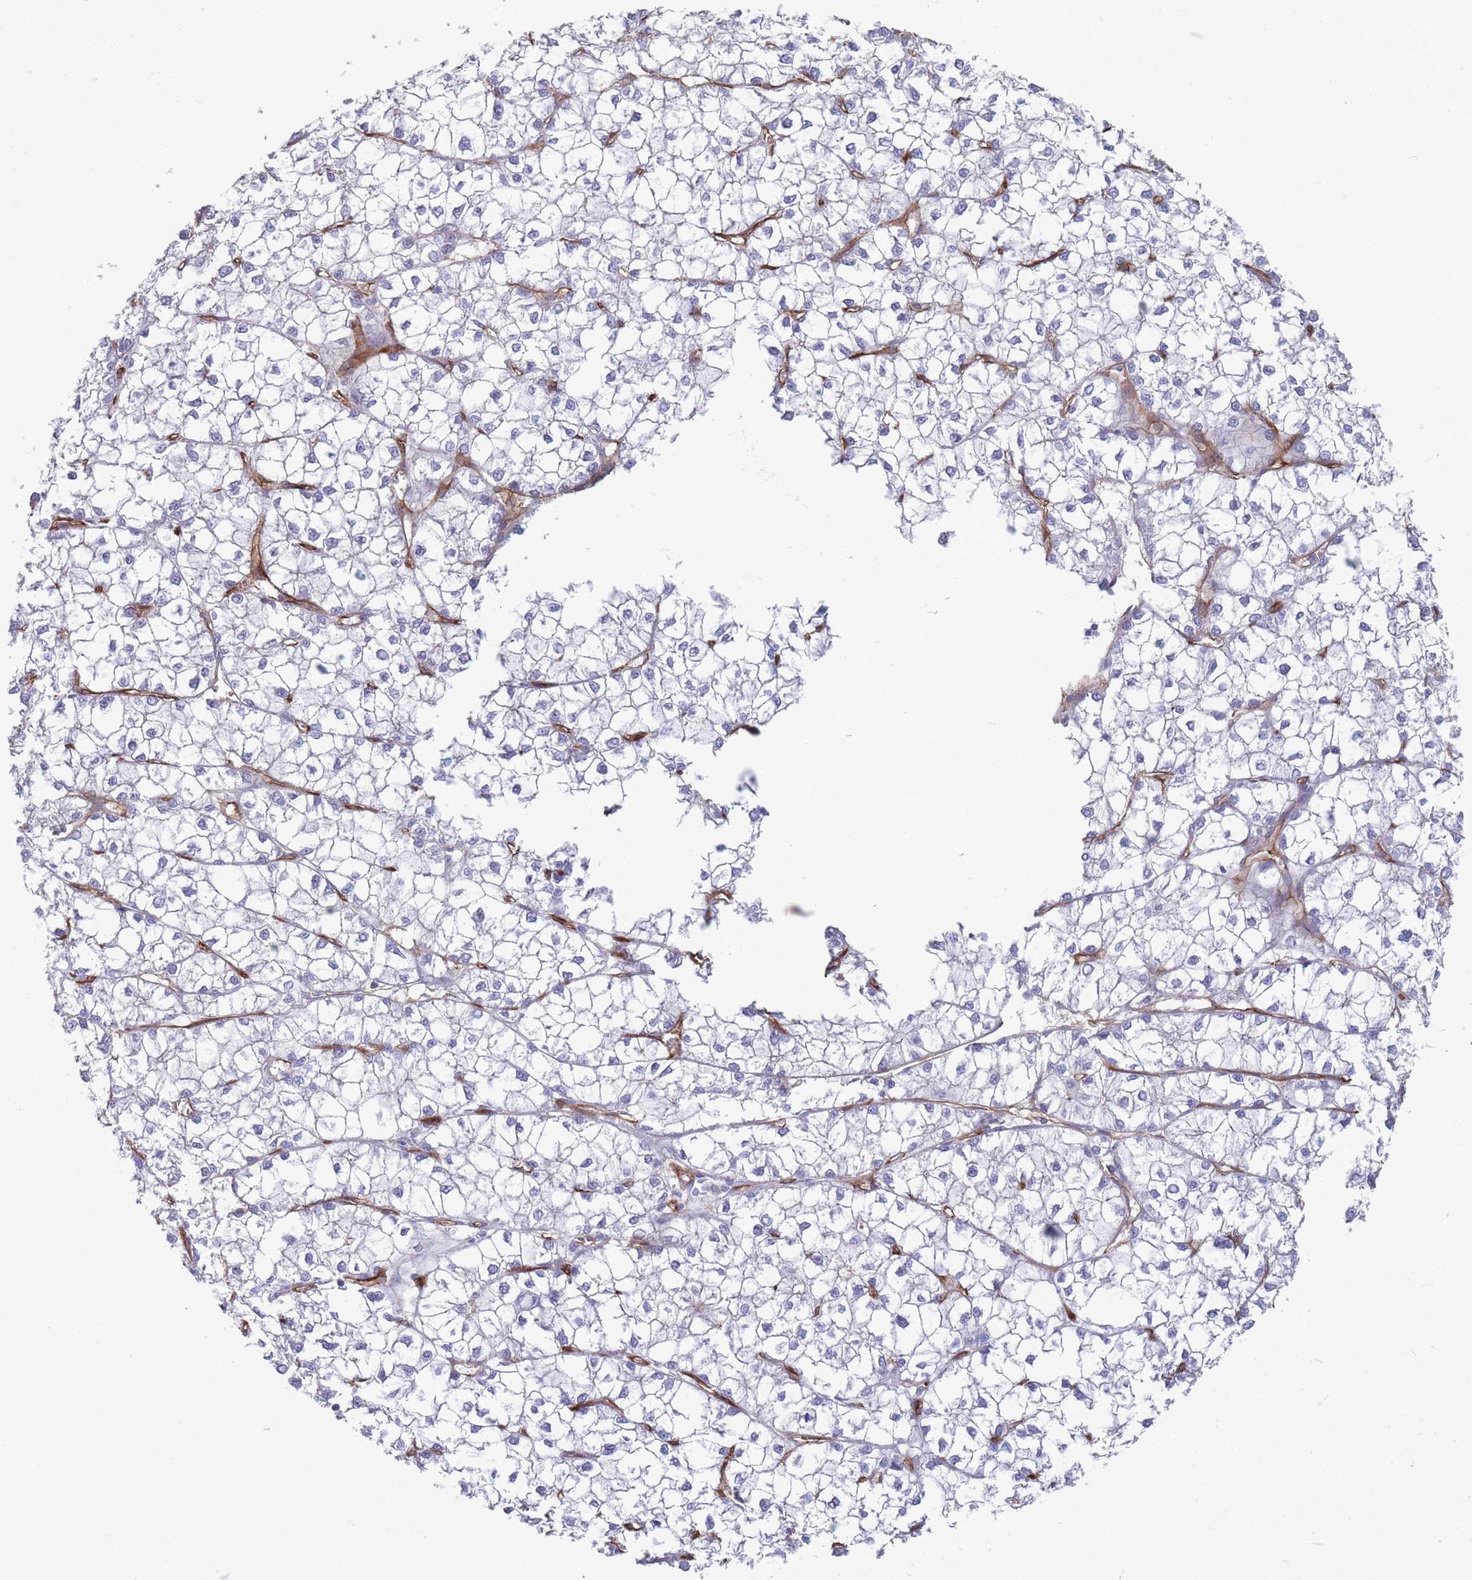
{"staining": {"intensity": "negative", "quantity": "none", "location": "none"}, "tissue": "liver cancer", "cell_type": "Tumor cells", "image_type": "cancer", "snomed": [{"axis": "morphology", "description": "Carcinoma, Hepatocellular, NOS"}, {"axis": "topography", "description": "Liver"}], "caption": "Tumor cells show no significant protein expression in liver cancer (hepatocellular carcinoma).", "gene": "PLPP1", "patient": {"sex": "female", "age": 43}}